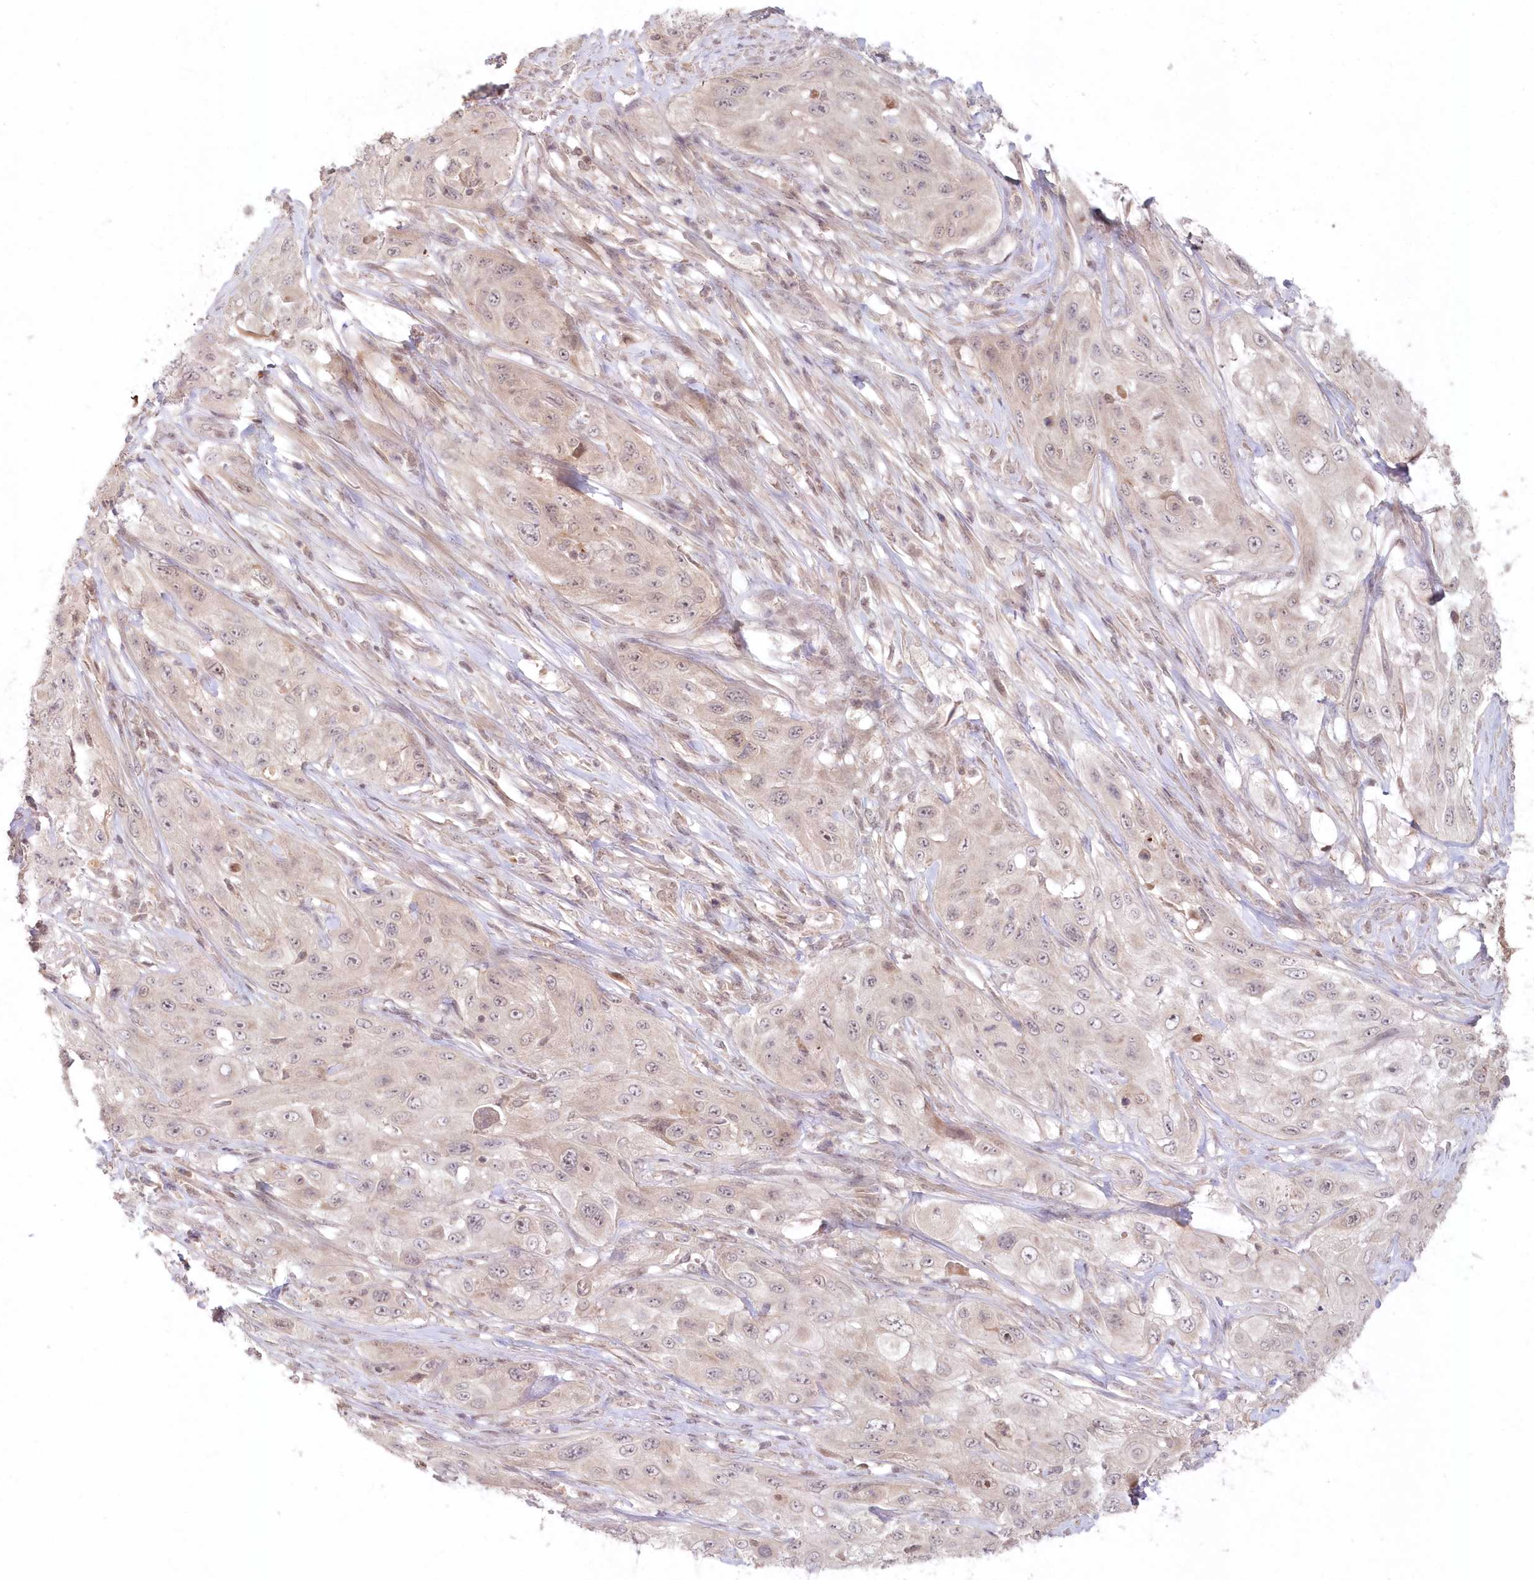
{"staining": {"intensity": "negative", "quantity": "none", "location": "none"}, "tissue": "cervical cancer", "cell_type": "Tumor cells", "image_type": "cancer", "snomed": [{"axis": "morphology", "description": "Squamous cell carcinoma, NOS"}, {"axis": "topography", "description": "Cervix"}], "caption": "Human cervical cancer (squamous cell carcinoma) stained for a protein using immunohistochemistry (IHC) displays no expression in tumor cells.", "gene": "ASCC1", "patient": {"sex": "female", "age": 42}}